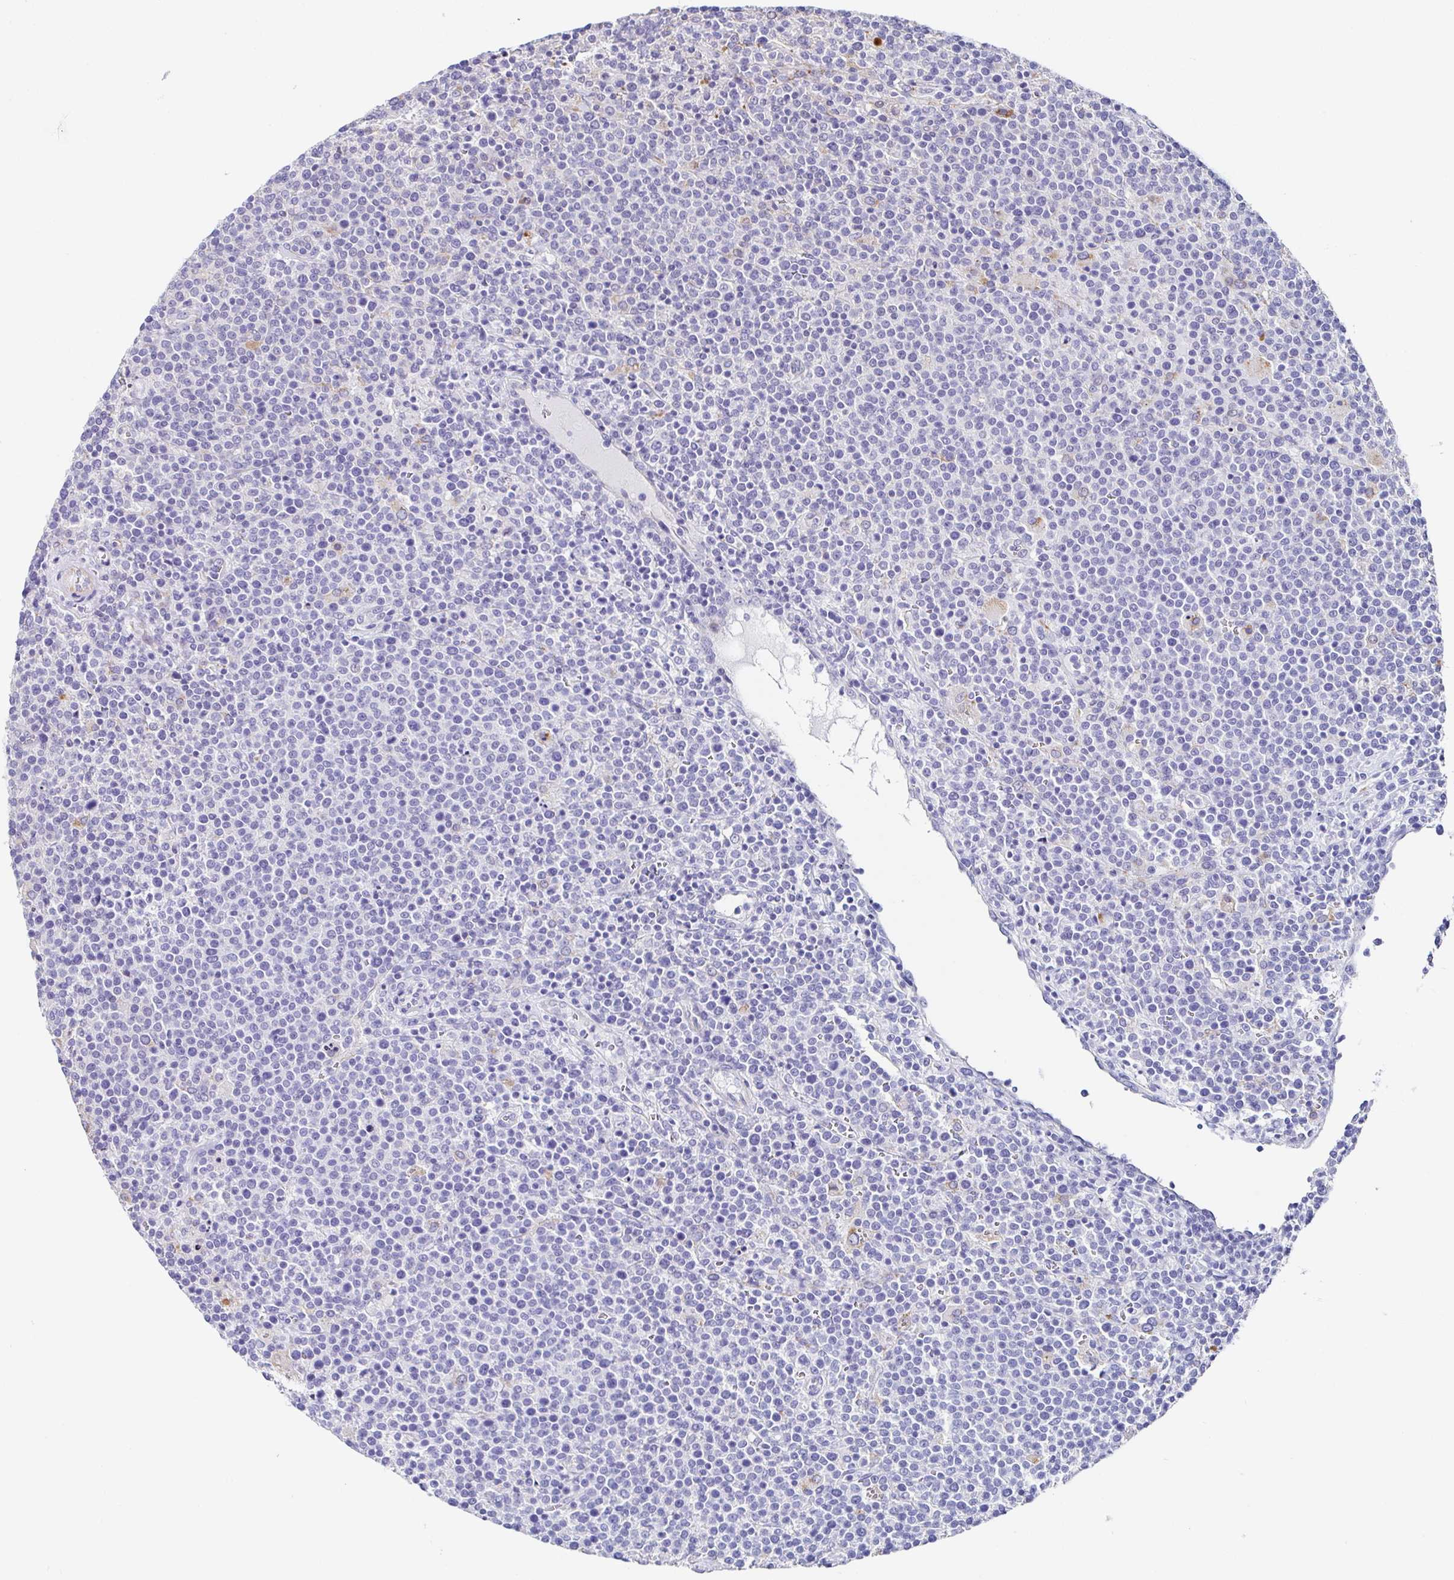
{"staining": {"intensity": "negative", "quantity": "none", "location": "none"}, "tissue": "lymphoma", "cell_type": "Tumor cells", "image_type": "cancer", "snomed": [{"axis": "morphology", "description": "Malignant lymphoma, non-Hodgkin's type, High grade"}, {"axis": "topography", "description": "Lymph node"}], "caption": "High-grade malignant lymphoma, non-Hodgkin's type stained for a protein using IHC exhibits no positivity tumor cells.", "gene": "TMPRSS11E", "patient": {"sex": "male", "age": 61}}